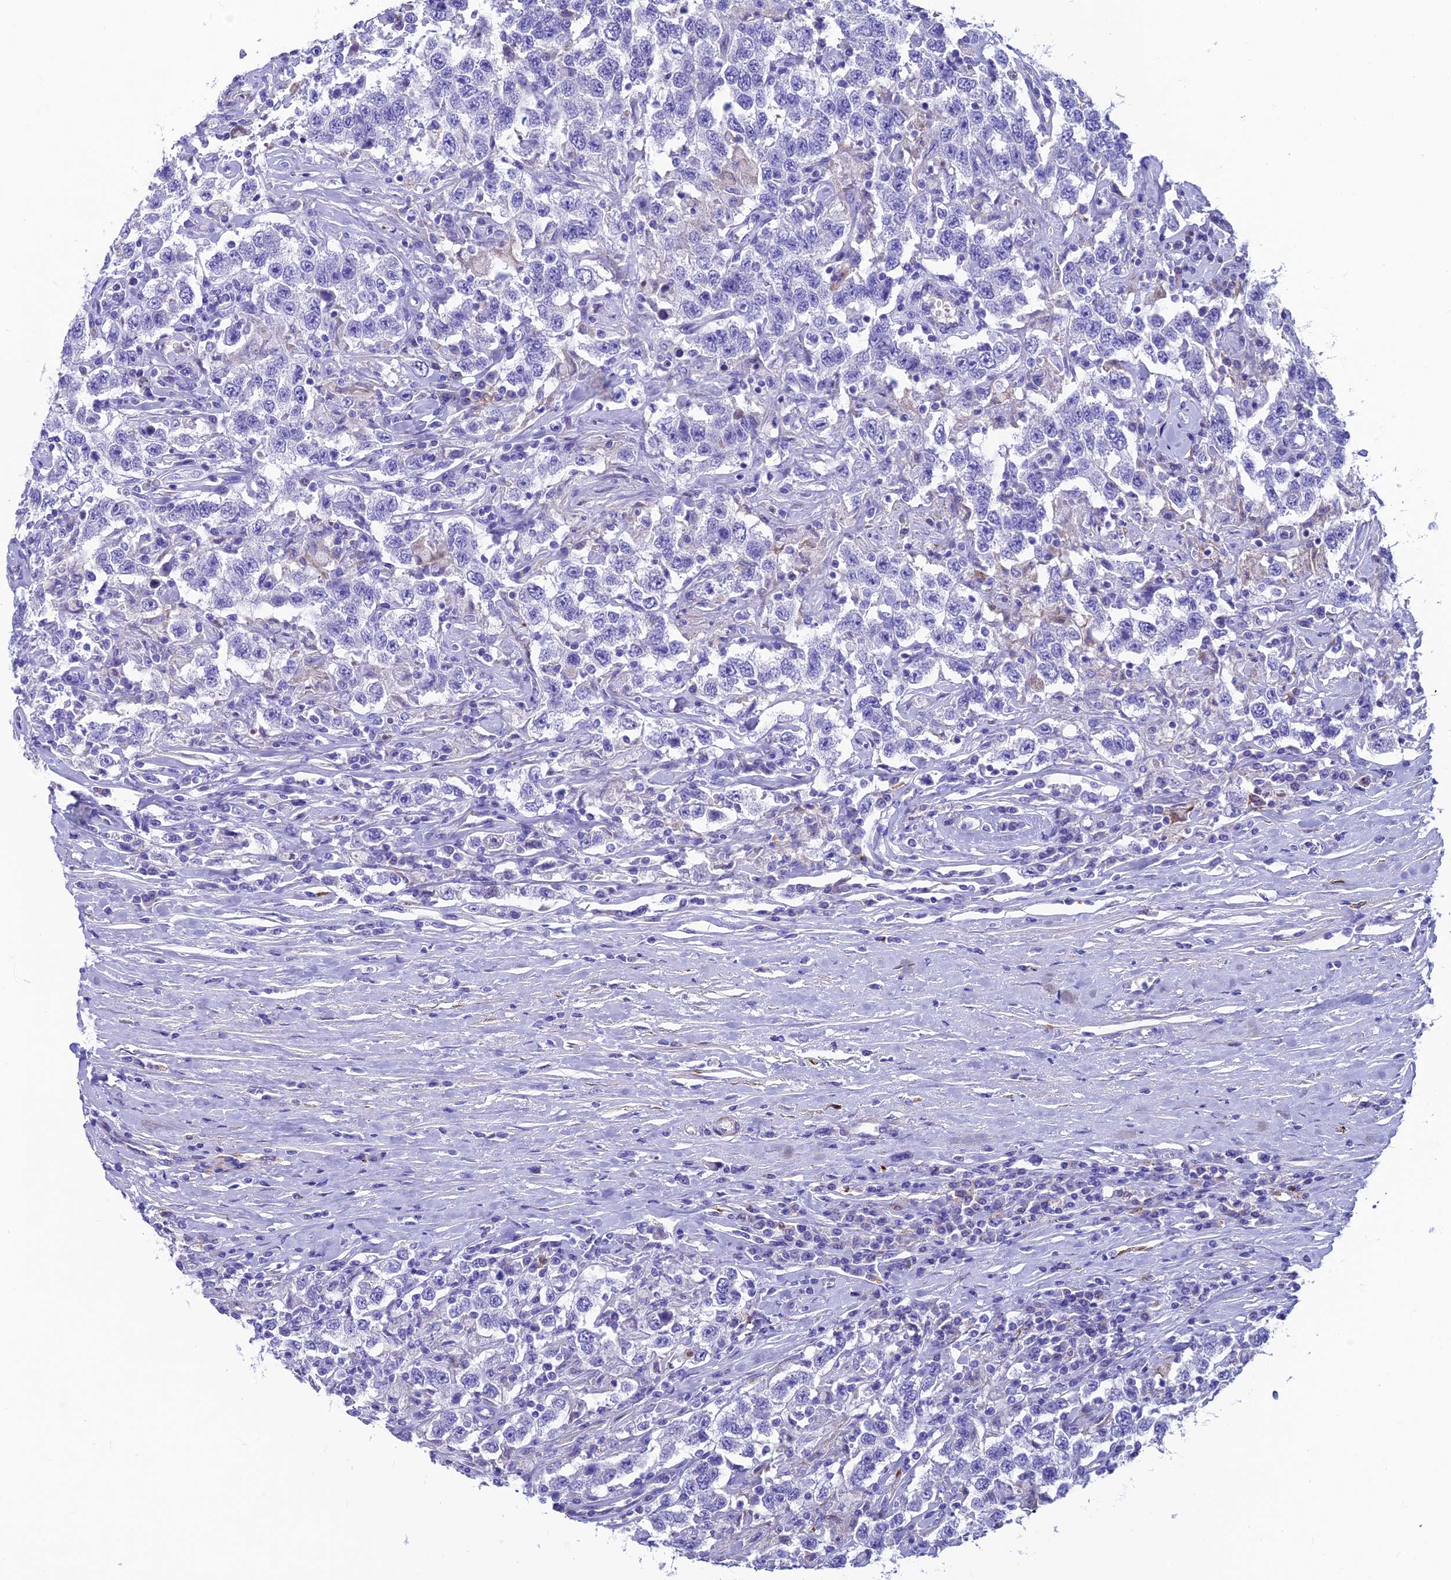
{"staining": {"intensity": "negative", "quantity": "none", "location": "none"}, "tissue": "testis cancer", "cell_type": "Tumor cells", "image_type": "cancer", "snomed": [{"axis": "morphology", "description": "Seminoma, NOS"}, {"axis": "topography", "description": "Testis"}], "caption": "Immunohistochemistry image of human testis cancer stained for a protein (brown), which exhibits no positivity in tumor cells. (Immunohistochemistry (ihc), brightfield microscopy, high magnification).", "gene": "GNG11", "patient": {"sex": "male", "age": 41}}